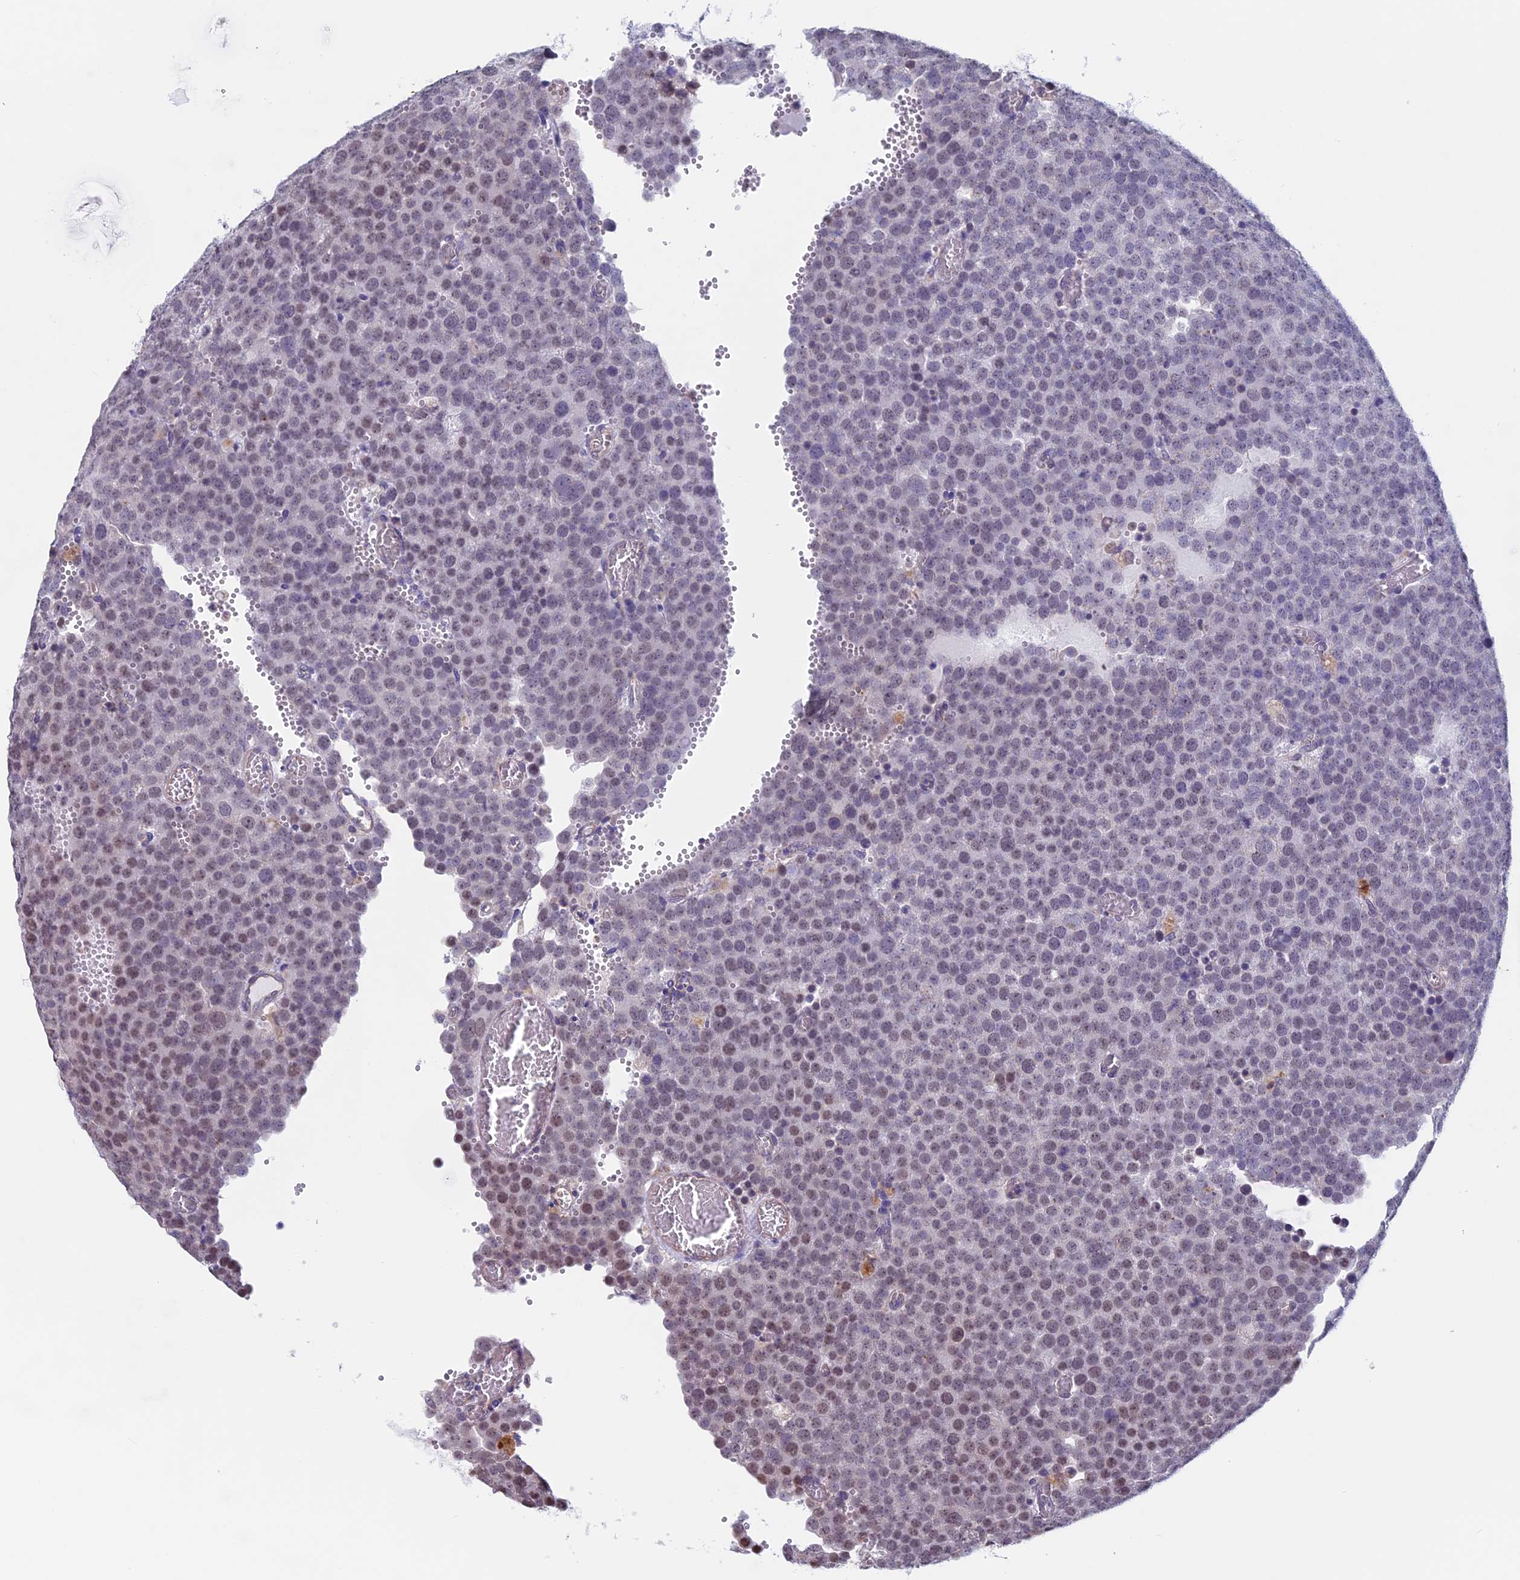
{"staining": {"intensity": "weak", "quantity": "25%-75%", "location": "nuclear"}, "tissue": "testis cancer", "cell_type": "Tumor cells", "image_type": "cancer", "snomed": [{"axis": "morphology", "description": "Normal tissue, NOS"}, {"axis": "morphology", "description": "Seminoma, NOS"}, {"axis": "topography", "description": "Testis"}], "caption": "This is a micrograph of immunohistochemistry (IHC) staining of testis cancer, which shows weak expression in the nuclear of tumor cells.", "gene": "SLC1A6", "patient": {"sex": "male", "age": 71}}